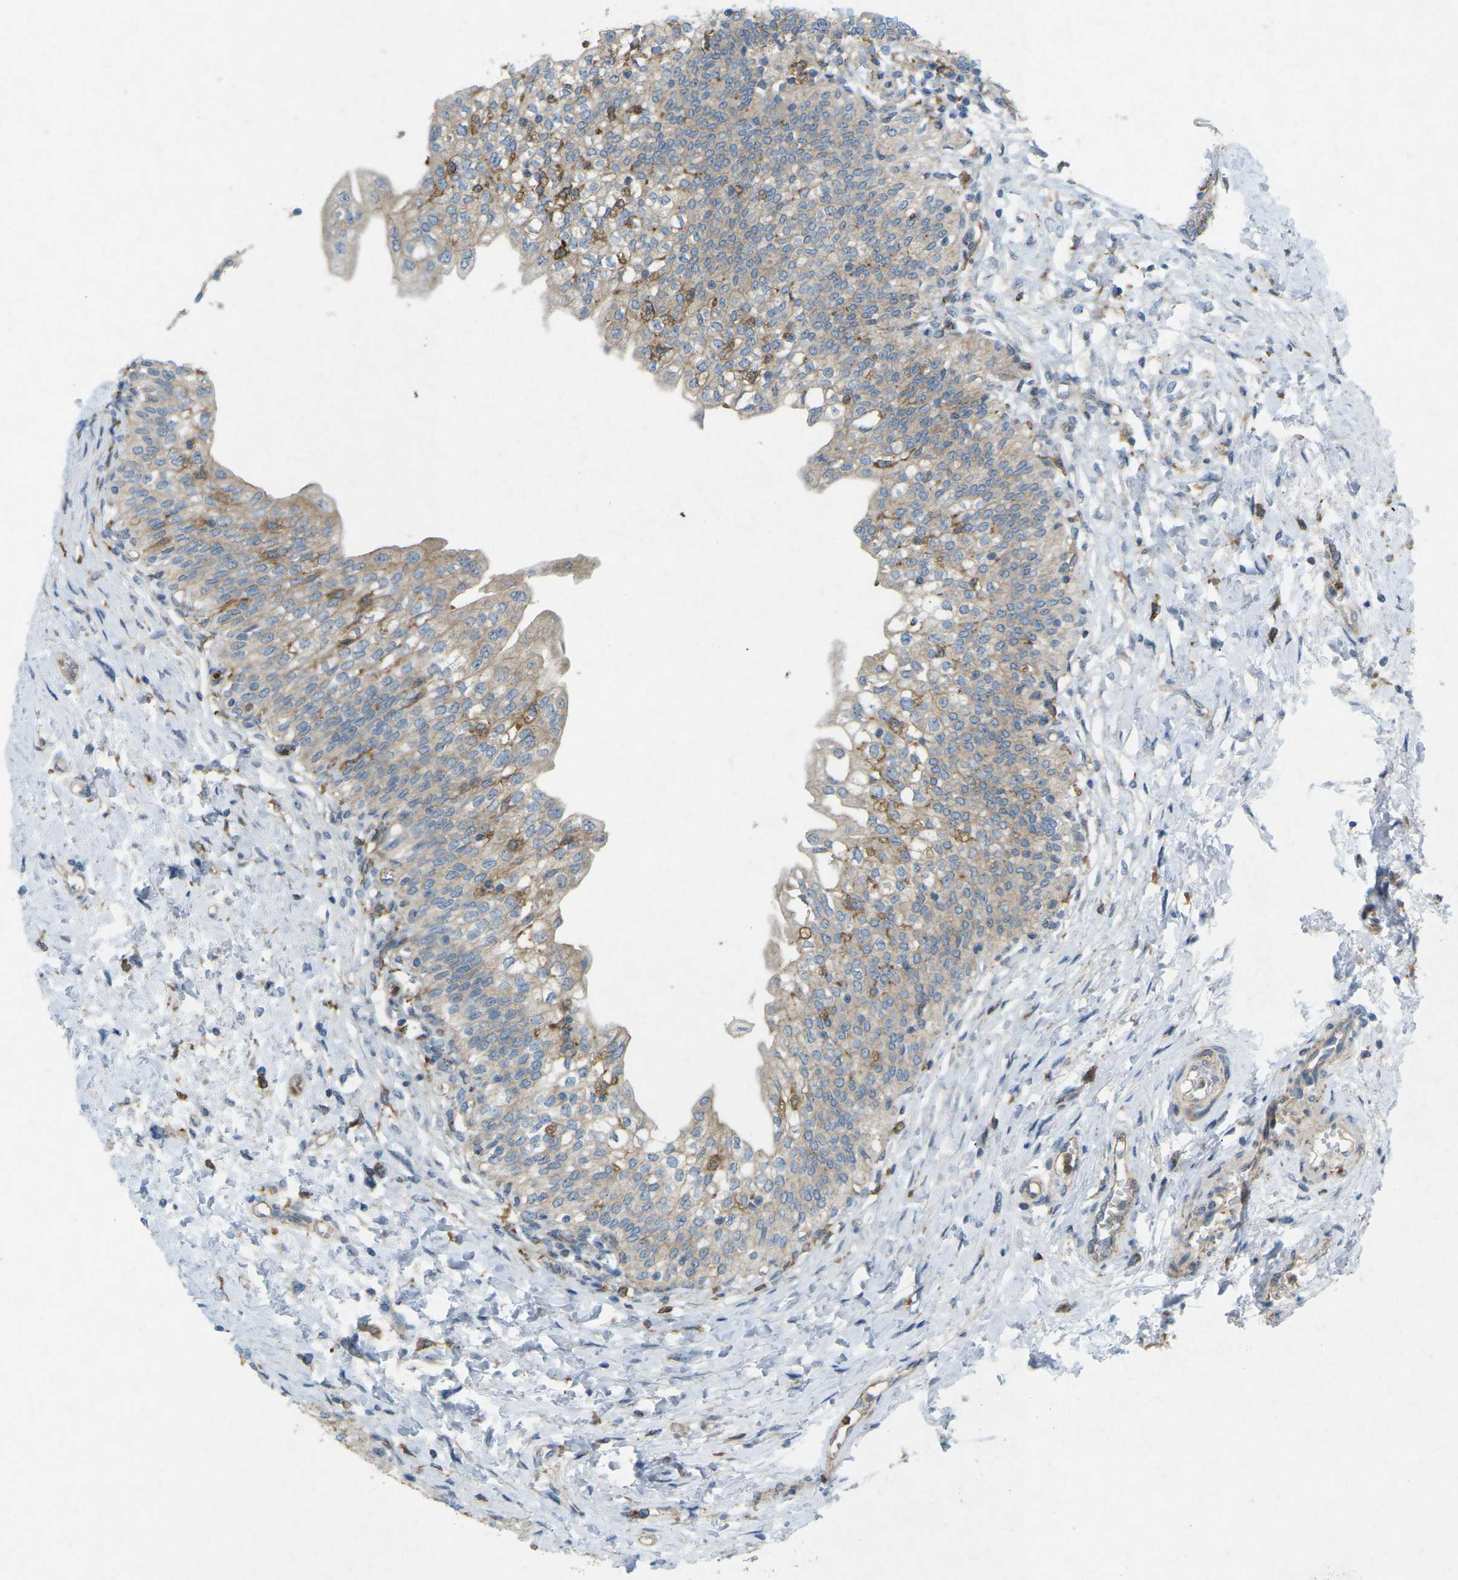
{"staining": {"intensity": "moderate", "quantity": ">75%", "location": "cytoplasmic/membranous"}, "tissue": "urinary bladder", "cell_type": "Urothelial cells", "image_type": "normal", "snomed": [{"axis": "morphology", "description": "Normal tissue, NOS"}, {"axis": "topography", "description": "Urinary bladder"}], "caption": "Moderate cytoplasmic/membranous protein staining is appreciated in approximately >75% of urothelial cells in urinary bladder. The protein of interest is shown in brown color, while the nuclei are stained blue.", "gene": "STK11", "patient": {"sex": "male", "age": 55}}